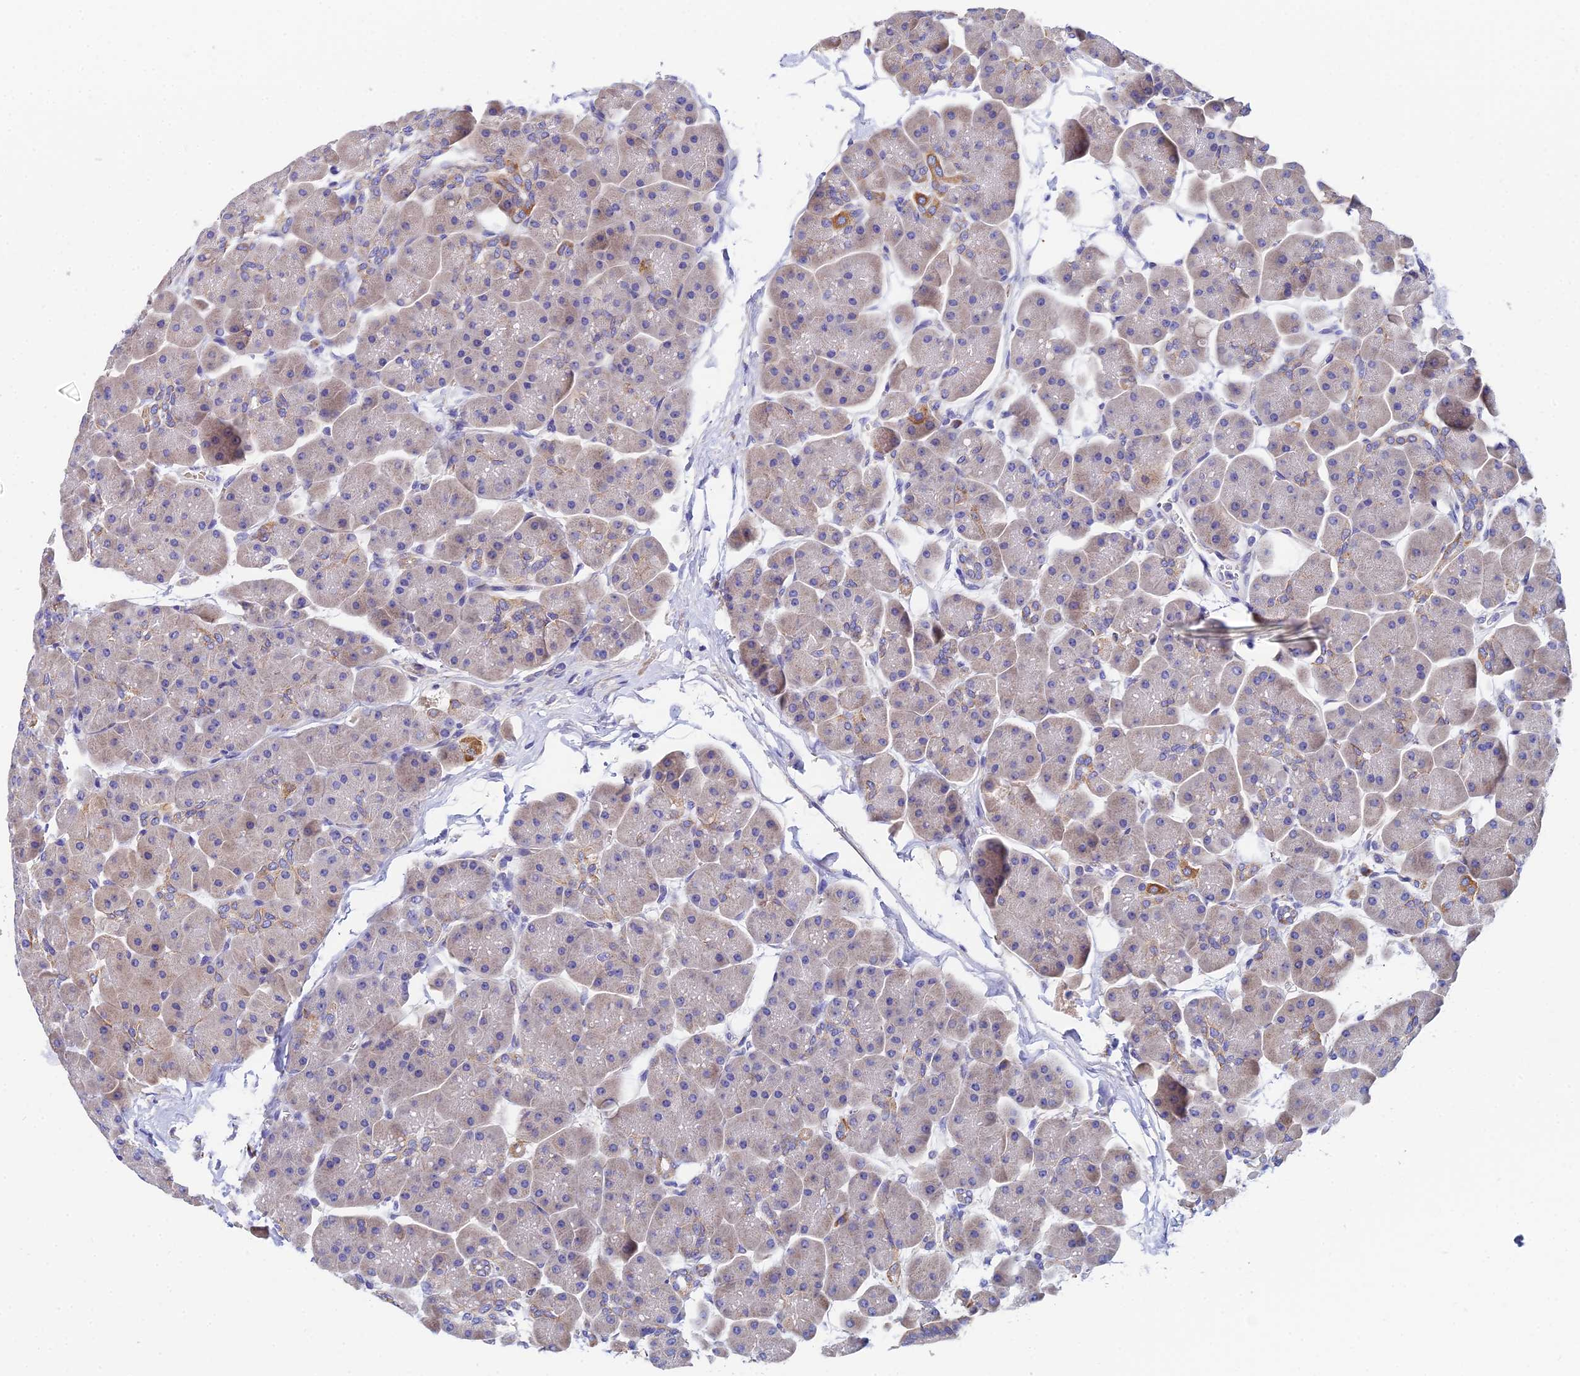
{"staining": {"intensity": "moderate", "quantity": "<25%", "location": "cytoplasmic/membranous"}, "tissue": "pancreas", "cell_type": "Exocrine glandular cells", "image_type": "normal", "snomed": [{"axis": "morphology", "description": "Normal tissue, NOS"}, {"axis": "topography", "description": "Pancreas"}], "caption": "This histopathology image exhibits benign pancreas stained with IHC to label a protein in brown. The cytoplasmic/membranous of exocrine glandular cells show moderate positivity for the protein. Nuclei are counter-stained blue.", "gene": "UBE2L3", "patient": {"sex": "male", "age": 66}}